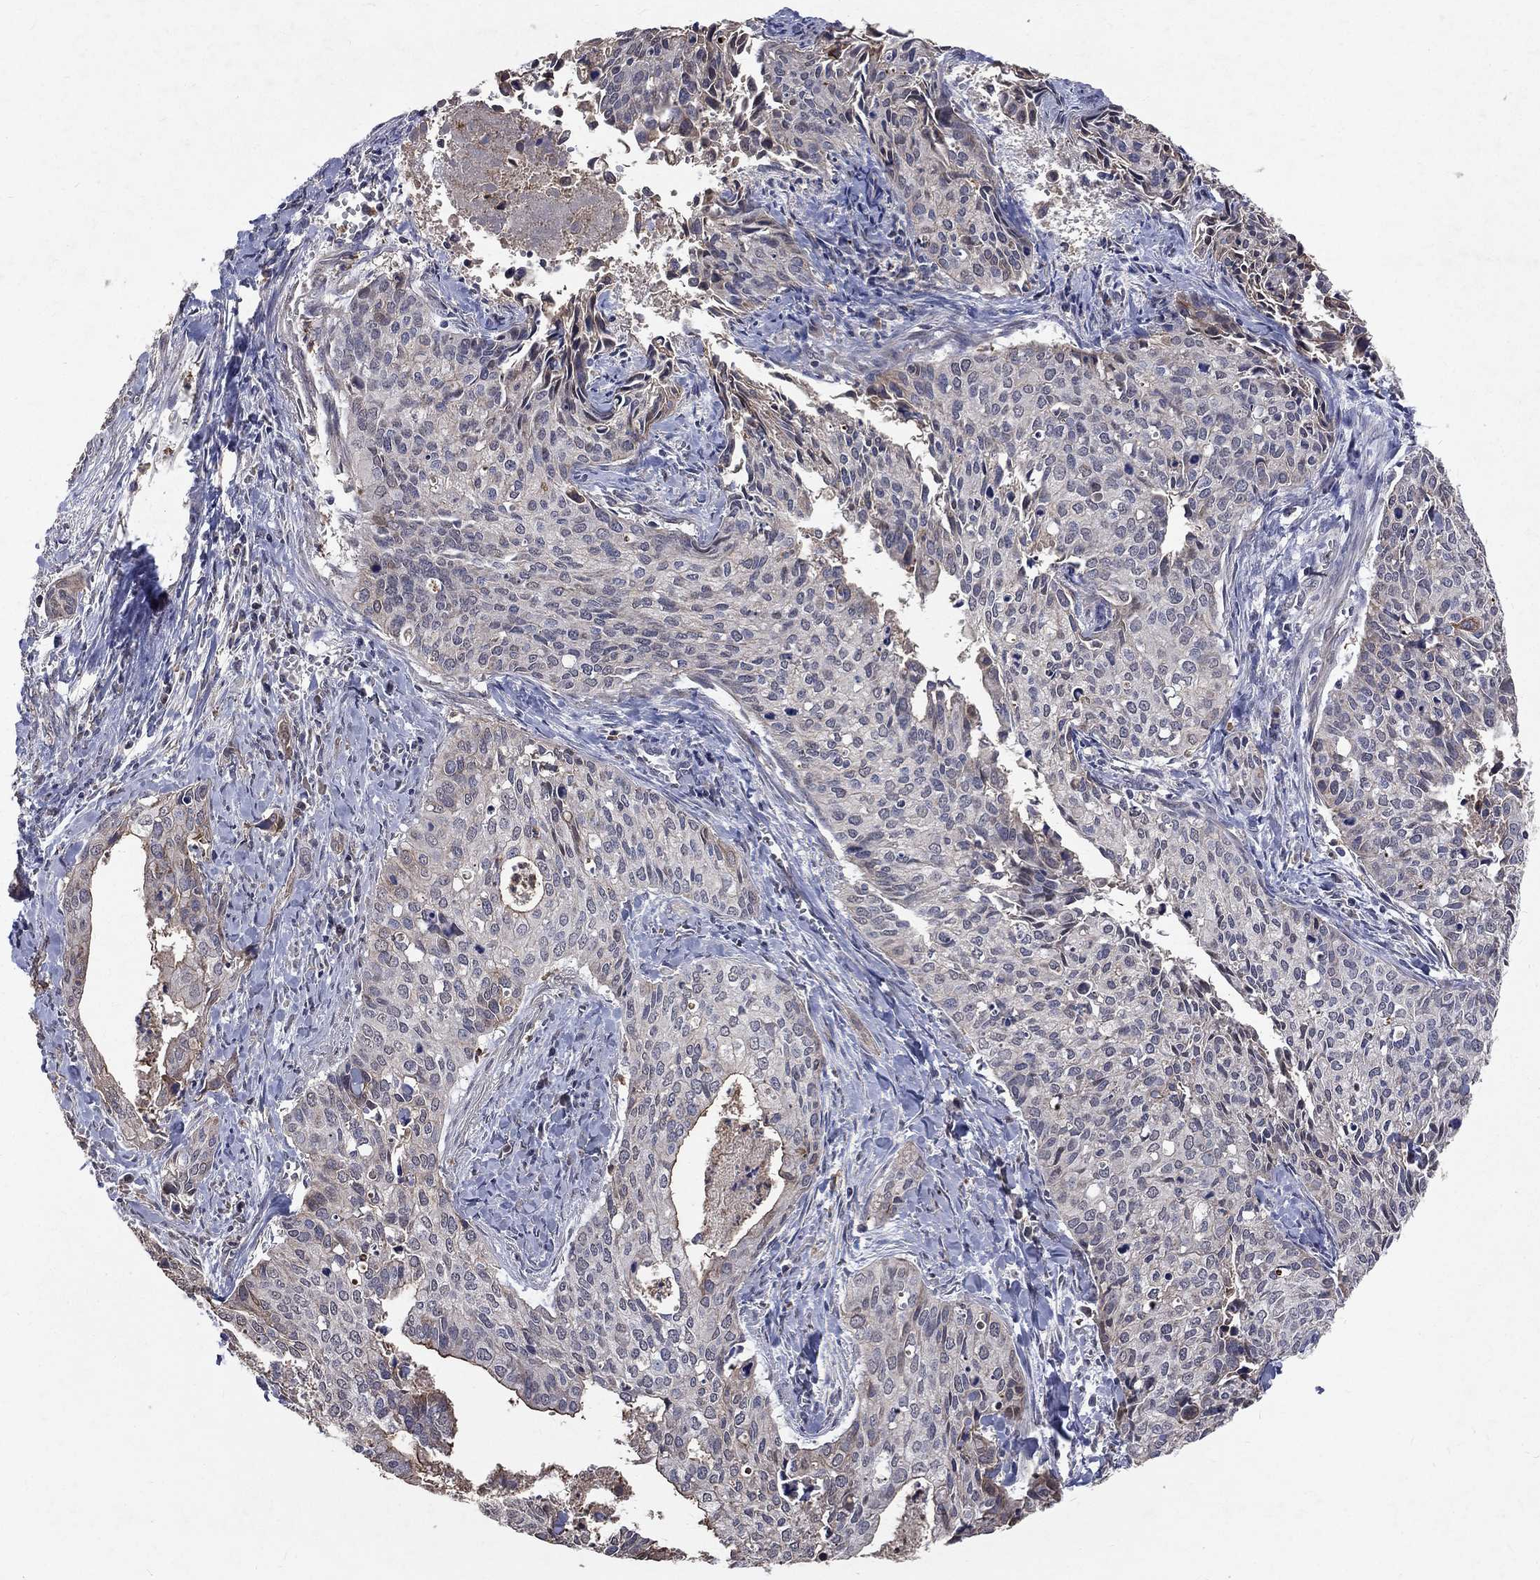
{"staining": {"intensity": "negative", "quantity": "none", "location": "none"}, "tissue": "cervical cancer", "cell_type": "Tumor cells", "image_type": "cancer", "snomed": [{"axis": "morphology", "description": "Squamous cell carcinoma, NOS"}, {"axis": "topography", "description": "Cervix"}], "caption": "A histopathology image of squamous cell carcinoma (cervical) stained for a protein exhibits no brown staining in tumor cells. (DAB (3,3'-diaminobenzidine) immunohistochemistry with hematoxylin counter stain).", "gene": "CHST5", "patient": {"sex": "female", "age": 29}}